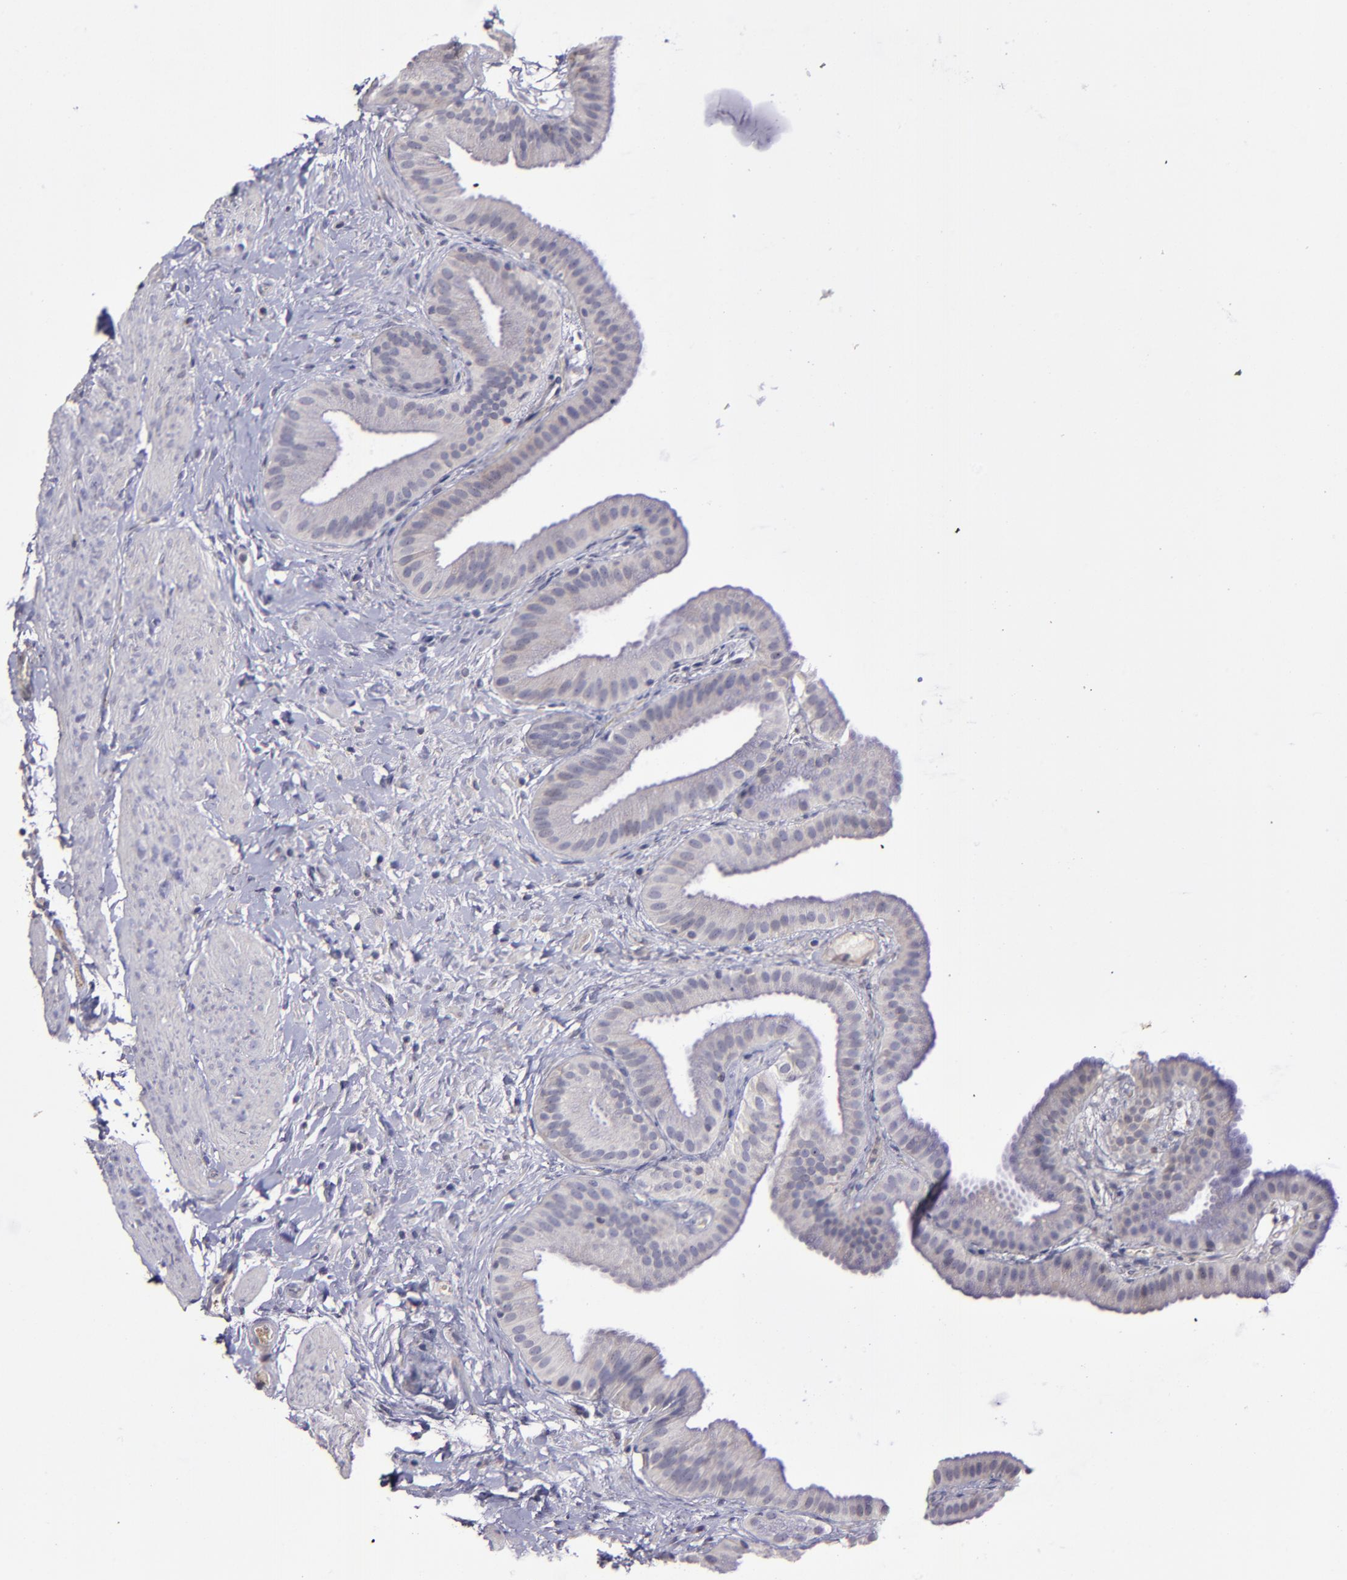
{"staining": {"intensity": "weak", "quantity": "<25%", "location": "cytoplasmic/membranous"}, "tissue": "gallbladder", "cell_type": "Glandular cells", "image_type": "normal", "snomed": [{"axis": "morphology", "description": "Normal tissue, NOS"}, {"axis": "topography", "description": "Gallbladder"}], "caption": "Glandular cells are negative for protein expression in unremarkable human gallbladder. (Brightfield microscopy of DAB (3,3'-diaminobenzidine) immunohistochemistry at high magnification).", "gene": "MASP1", "patient": {"sex": "female", "age": 63}}